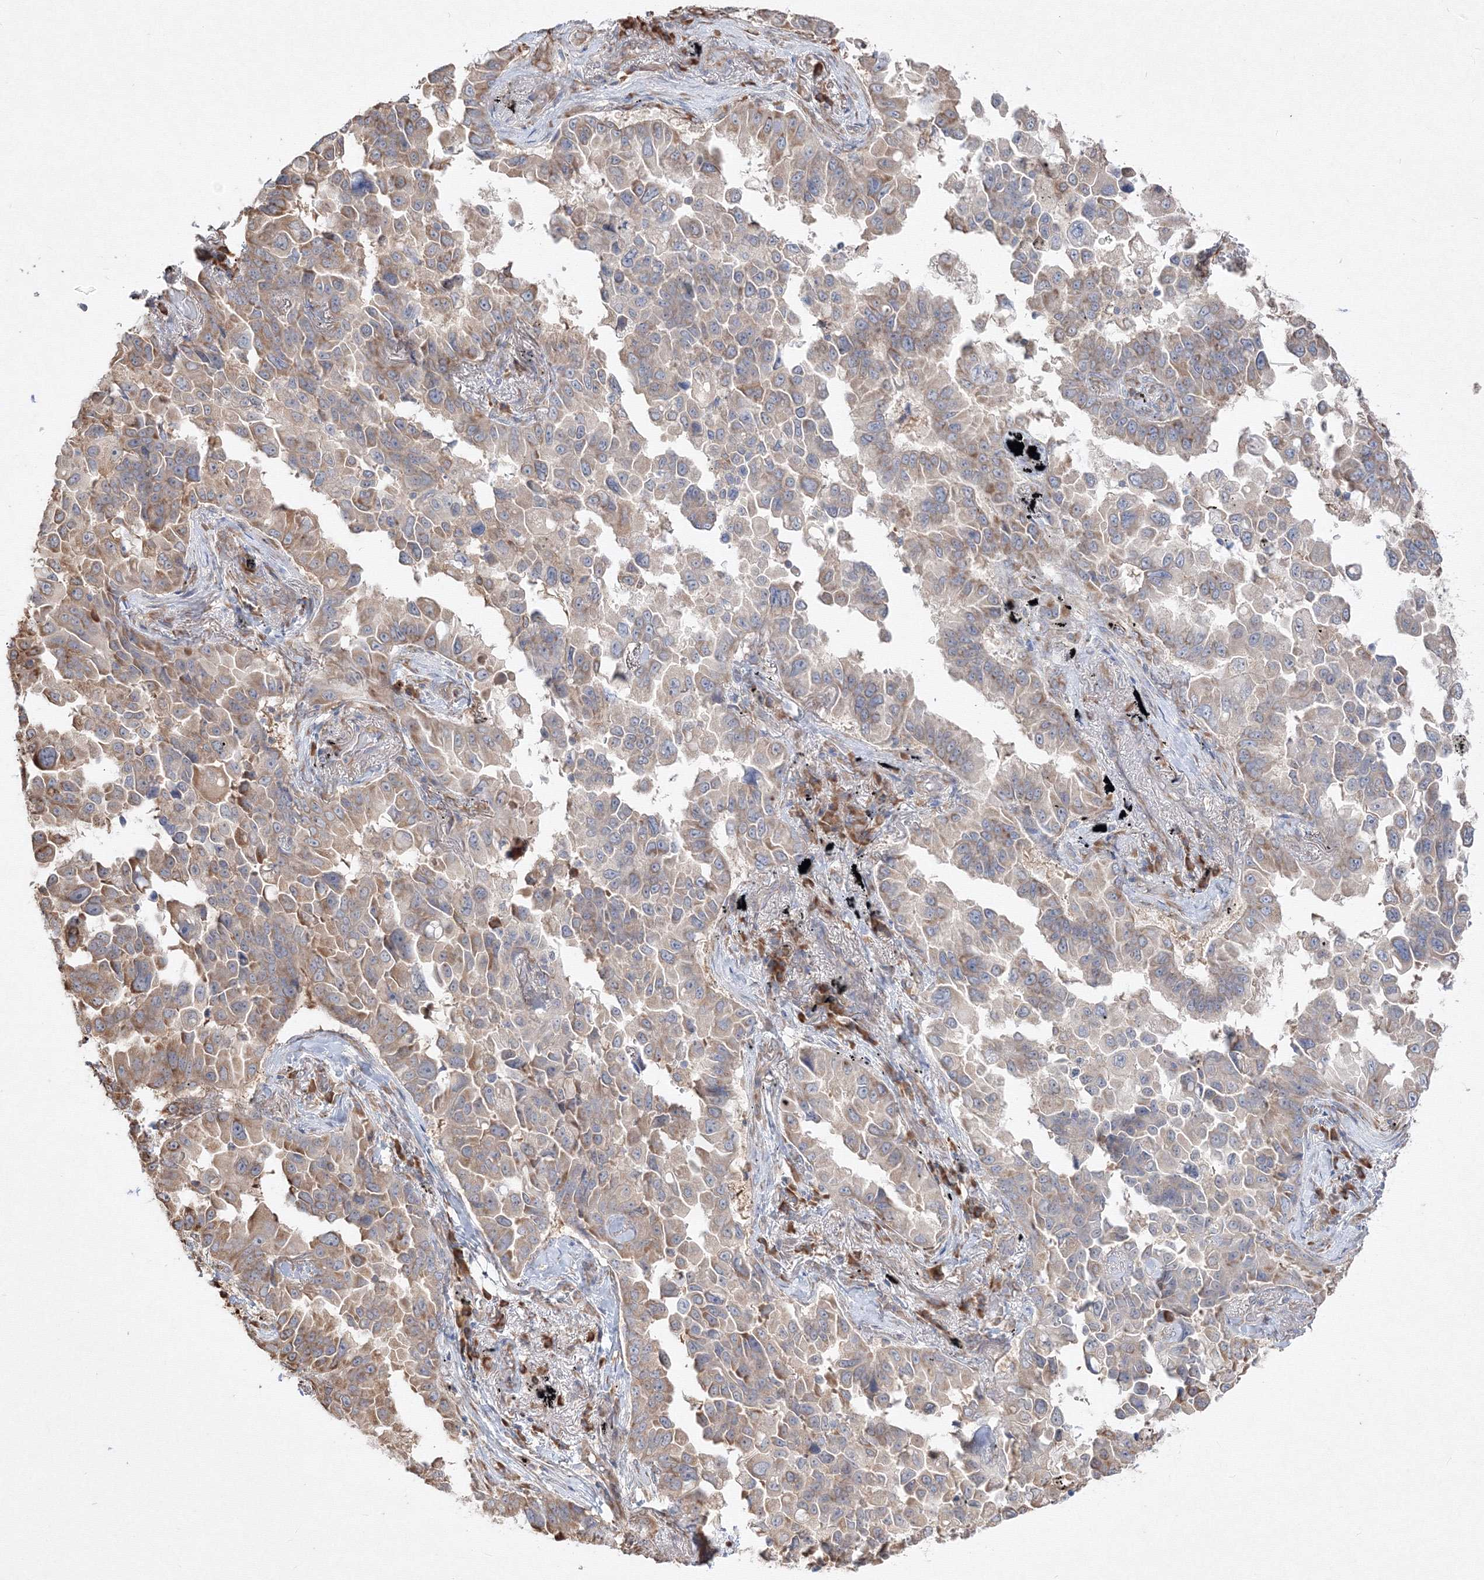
{"staining": {"intensity": "moderate", "quantity": "25%-75%", "location": "cytoplasmic/membranous"}, "tissue": "lung cancer", "cell_type": "Tumor cells", "image_type": "cancer", "snomed": [{"axis": "morphology", "description": "Adenocarcinoma, NOS"}, {"axis": "topography", "description": "Lung"}], "caption": "A histopathology image of lung cancer stained for a protein exhibits moderate cytoplasmic/membranous brown staining in tumor cells. (Brightfield microscopy of DAB IHC at high magnification).", "gene": "FBXL8", "patient": {"sex": "female", "age": 67}}